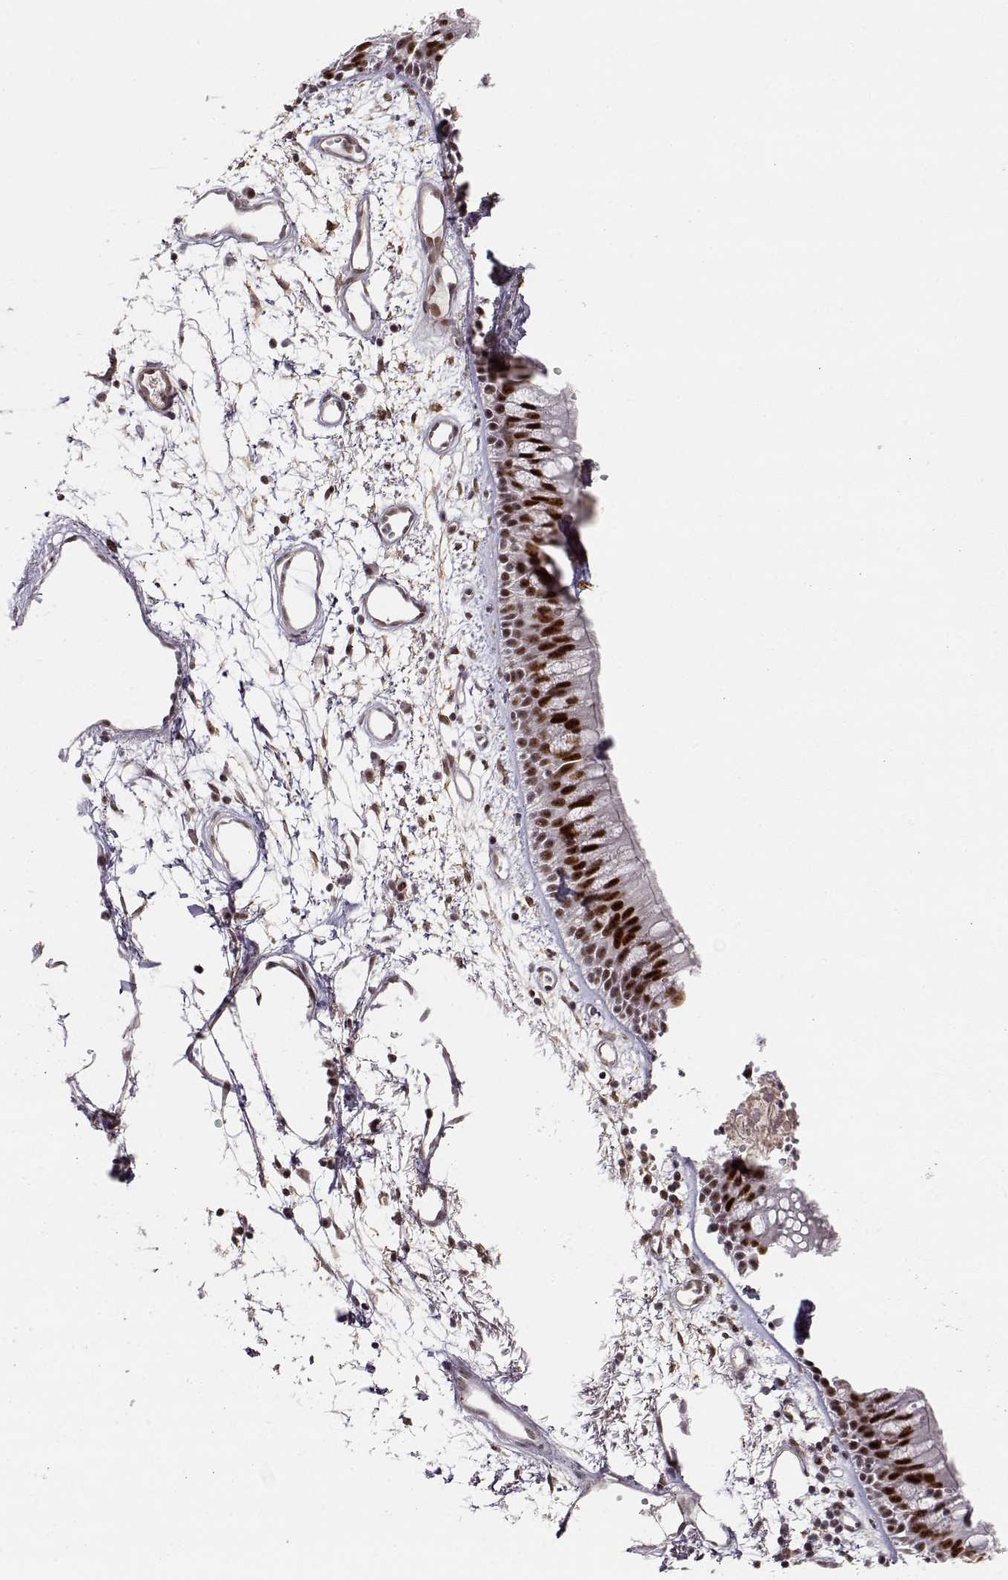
{"staining": {"intensity": "strong", "quantity": ">75%", "location": "nuclear"}, "tissue": "bronchus", "cell_type": "Respiratory epithelial cells", "image_type": "normal", "snomed": [{"axis": "morphology", "description": "Normal tissue, NOS"}, {"axis": "morphology", "description": "Squamous cell carcinoma, NOS"}, {"axis": "topography", "description": "Cartilage tissue"}, {"axis": "topography", "description": "Bronchus"}, {"axis": "topography", "description": "Lung"}], "caption": "Bronchus stained with DAB immunohistochemistry (IHC) shows high levels of strong nuclear staining in approximately >75% of respiratory epithelial cells.", "gene": "CIR1", "patient": {"sex": "male", "age": 66}}